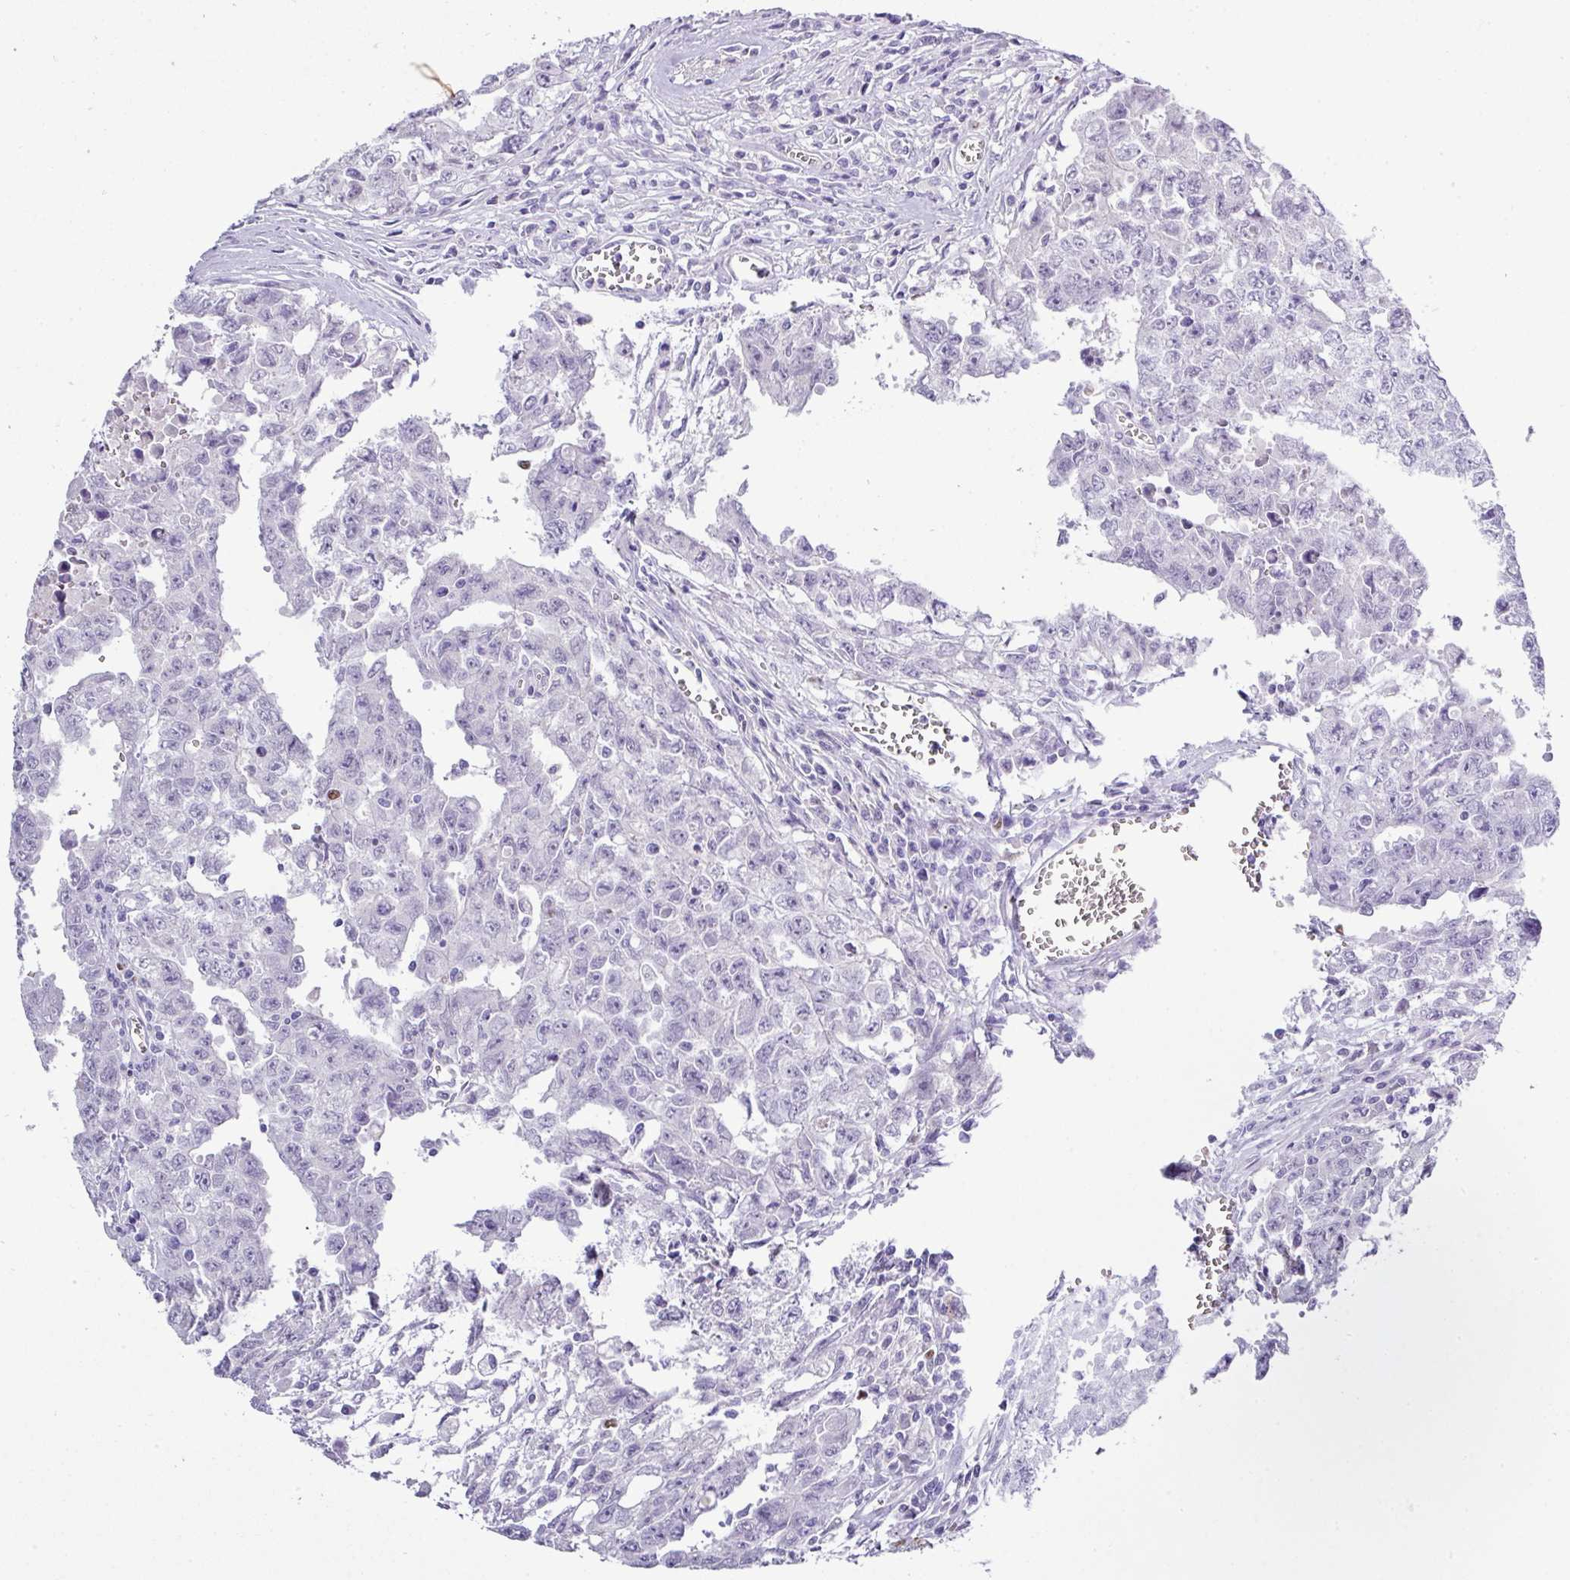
{"staining": {"intensity": "negative", "quantity": "none", "location": "none"}, "tissue": "testis cancer", "cell_type": "Tumor cells", "image_type": "cancer", "snomed": [{"axis": "morphology", "description": "Carcinoma, Embryonal, NOS"}, {"axis": "topography", "description": "Testis"}], "caption": "This is a photomicrograph of immunohistochemistry (IHC) staining of testis cancer (embryonal carcinoma), which shows no expression in tumor cells.", "gene": "BCL11A", "patient": {"sex": "male", "age": 24}}